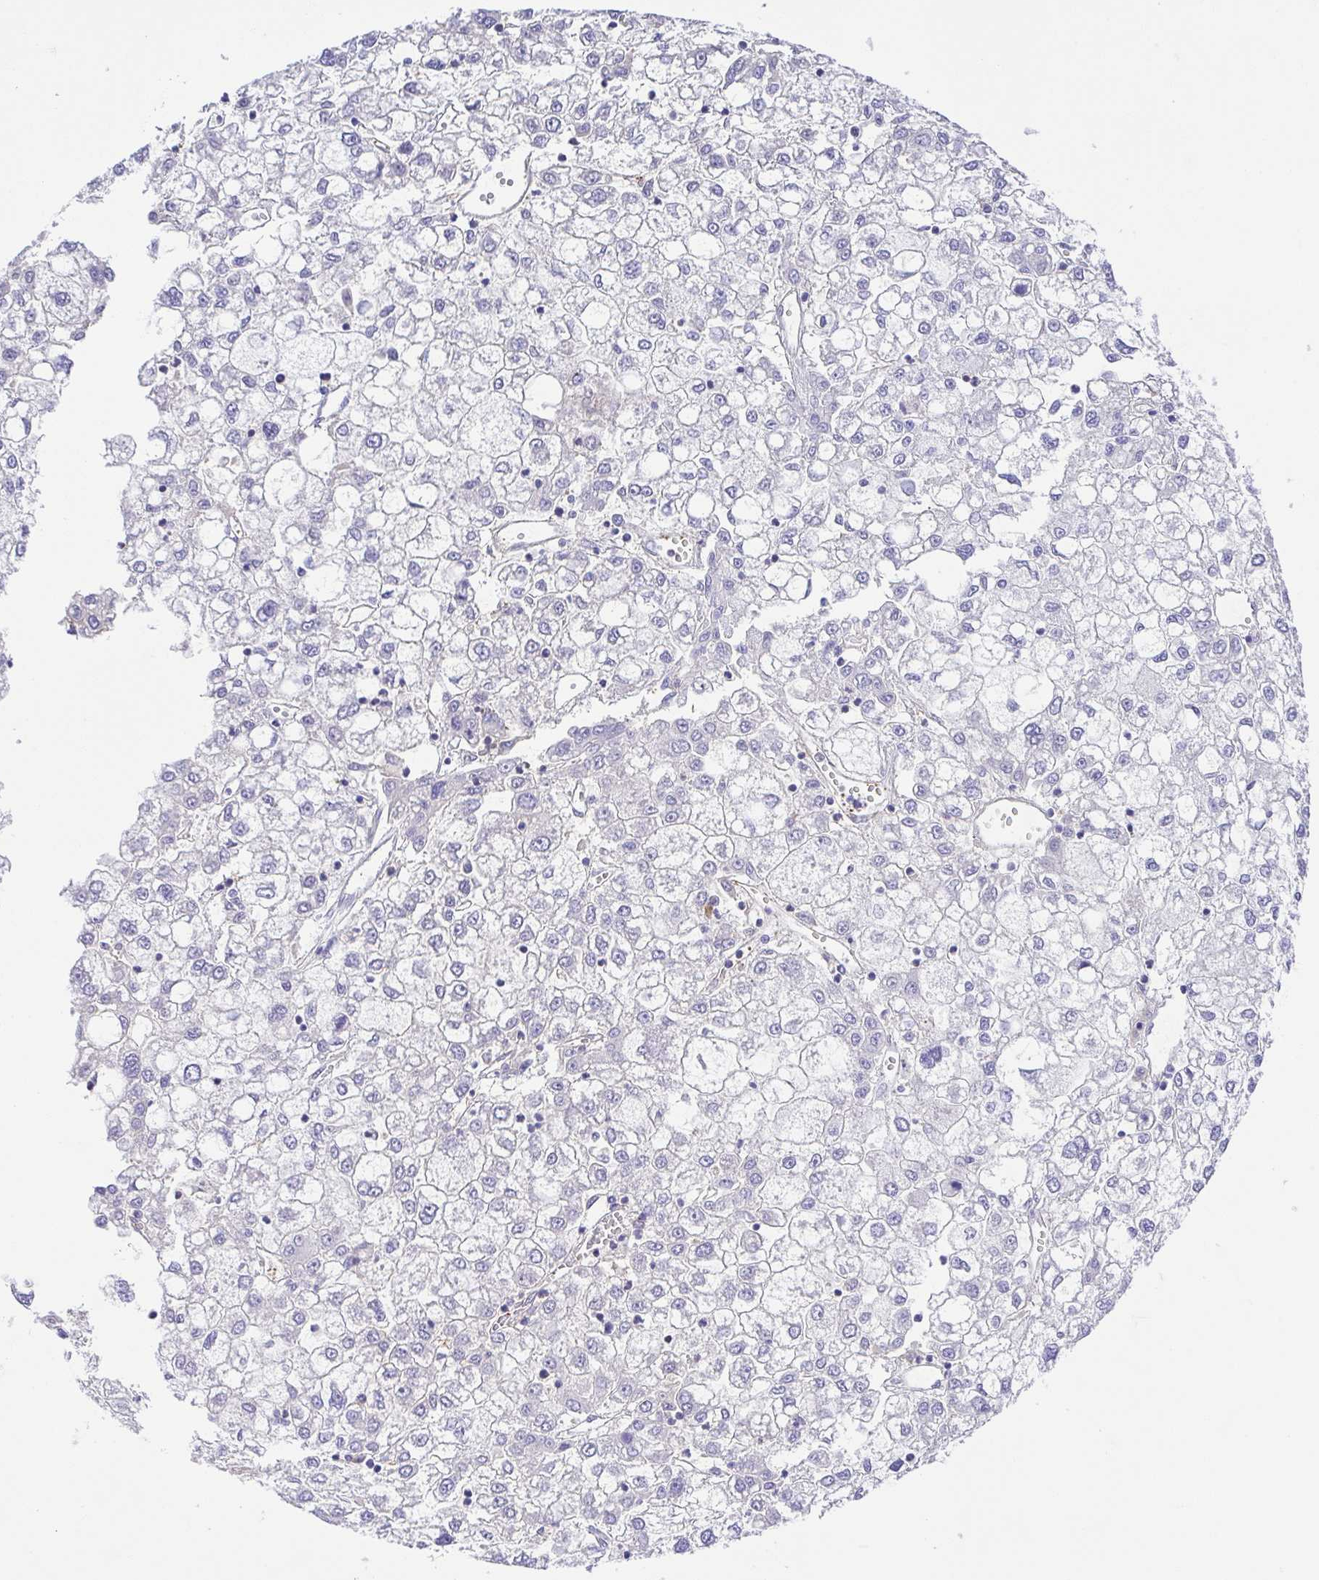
{"staining": {"intensity": "negative", "quantity": "none", "location": "none"}, "tissue": "liver cancer", "cell_type": "Tumor cells", "image_type": "cancer", "snomed": [{"axis": "morphology", "description": "Carcinoma, Hepatocellular, NOS"}, {"axis": "topography", "description": "Liver"}], "caption": "Immunohistochemistry of liver hepatocellular carcinoma exhibits no staining in tumor cells.", "gene": "PRR14L", "patient": {"sex": "male", "age": 40}}